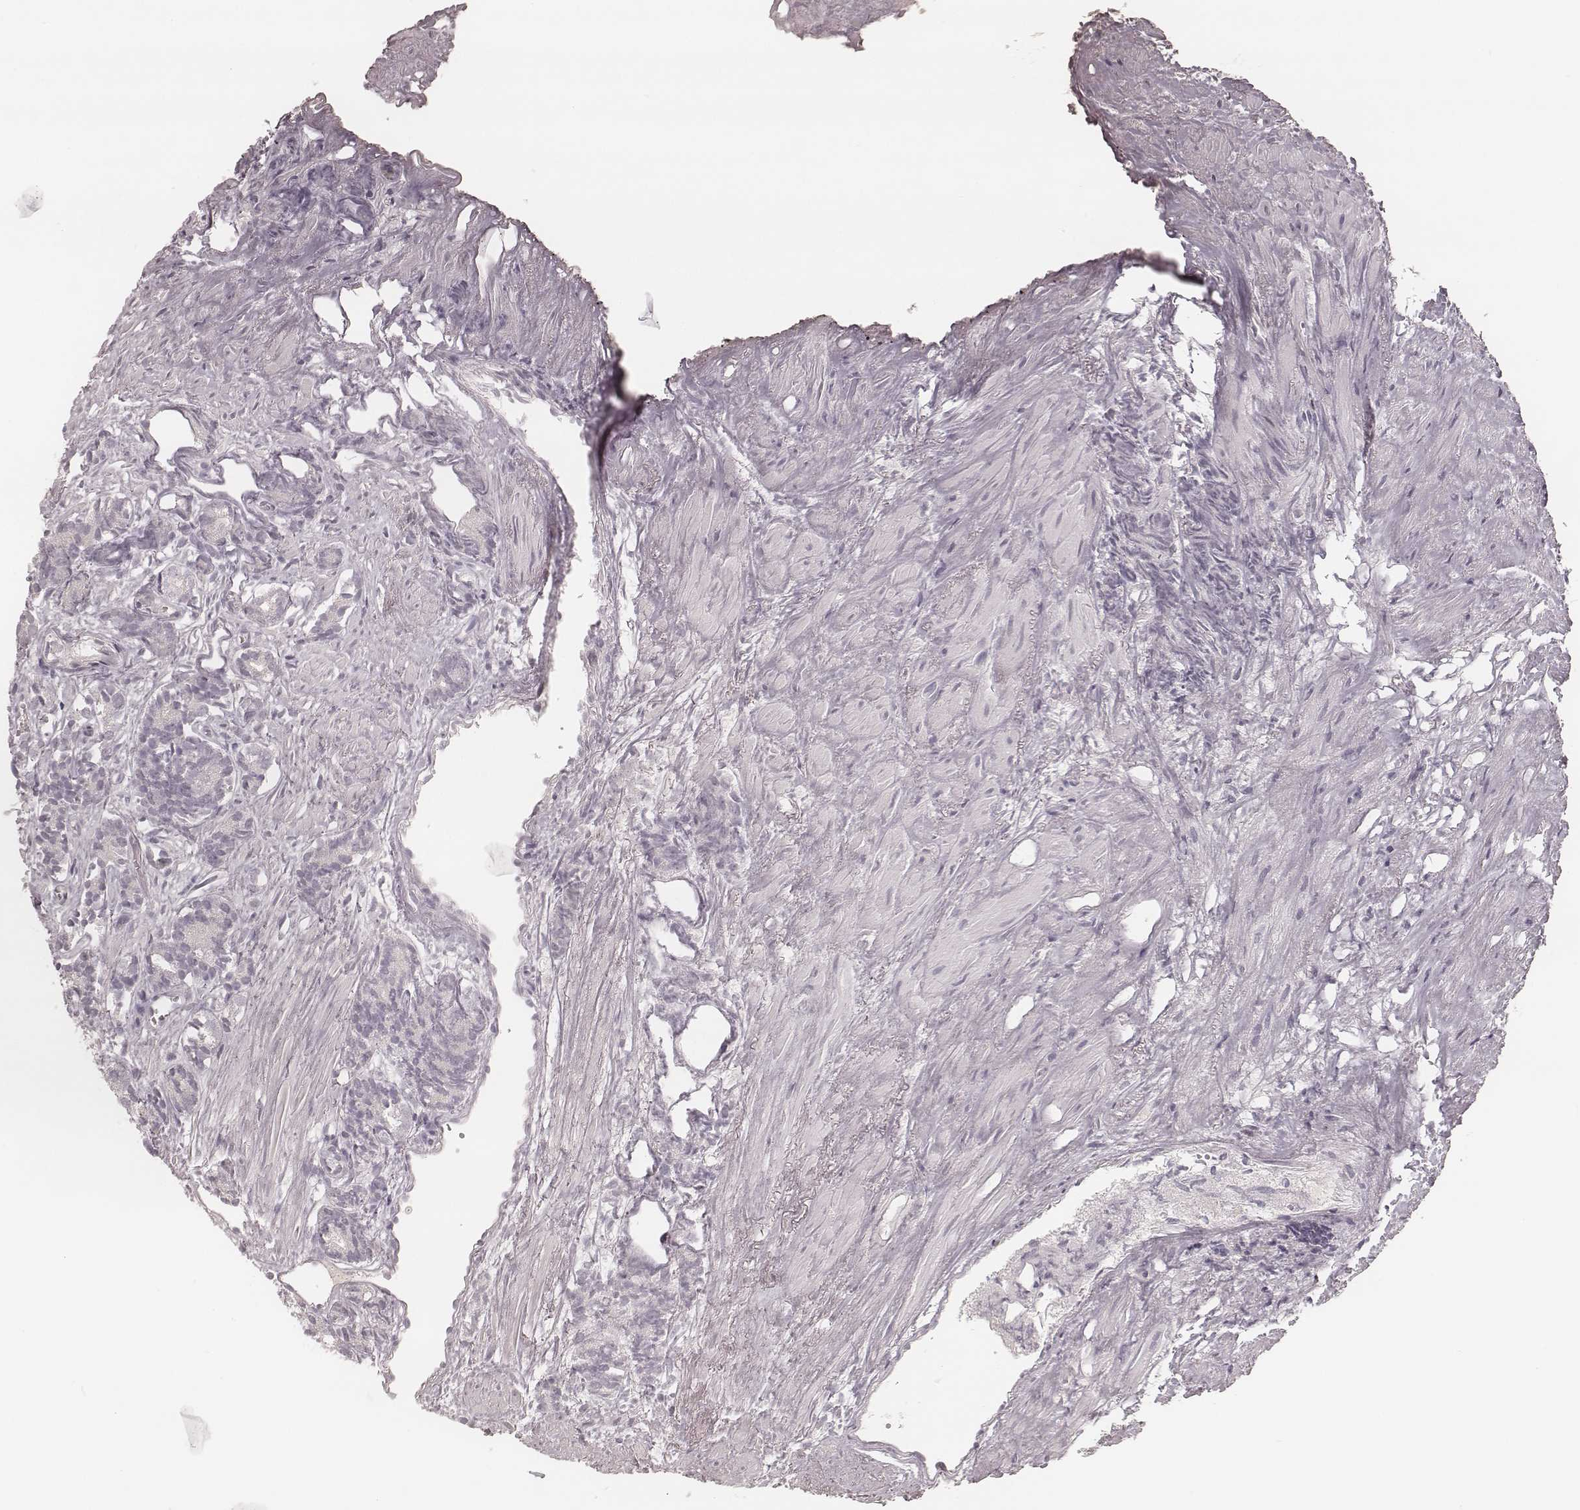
{"staining": {"intensity": "negative", "quantity": "none", "location": "none"}, "tissue": "prostate cancer", "cell_type": "Tumor cells", "image_type": "cancer", "snomed": [{"axis": "morphology", "description": "Adenocarcinoma, High grade"}, {"axis": "topography", "description": "Prostate"}], "caption": "Tumor cells show no significant protein positivity in high-grade adenocarcinoma (prostate). (DAB (3,3'-diaminobenzidine) immunohistochemistry (IHC), high magnification).", "gene": "ACACB", "patient": {"sex": "male", "age": 84}}